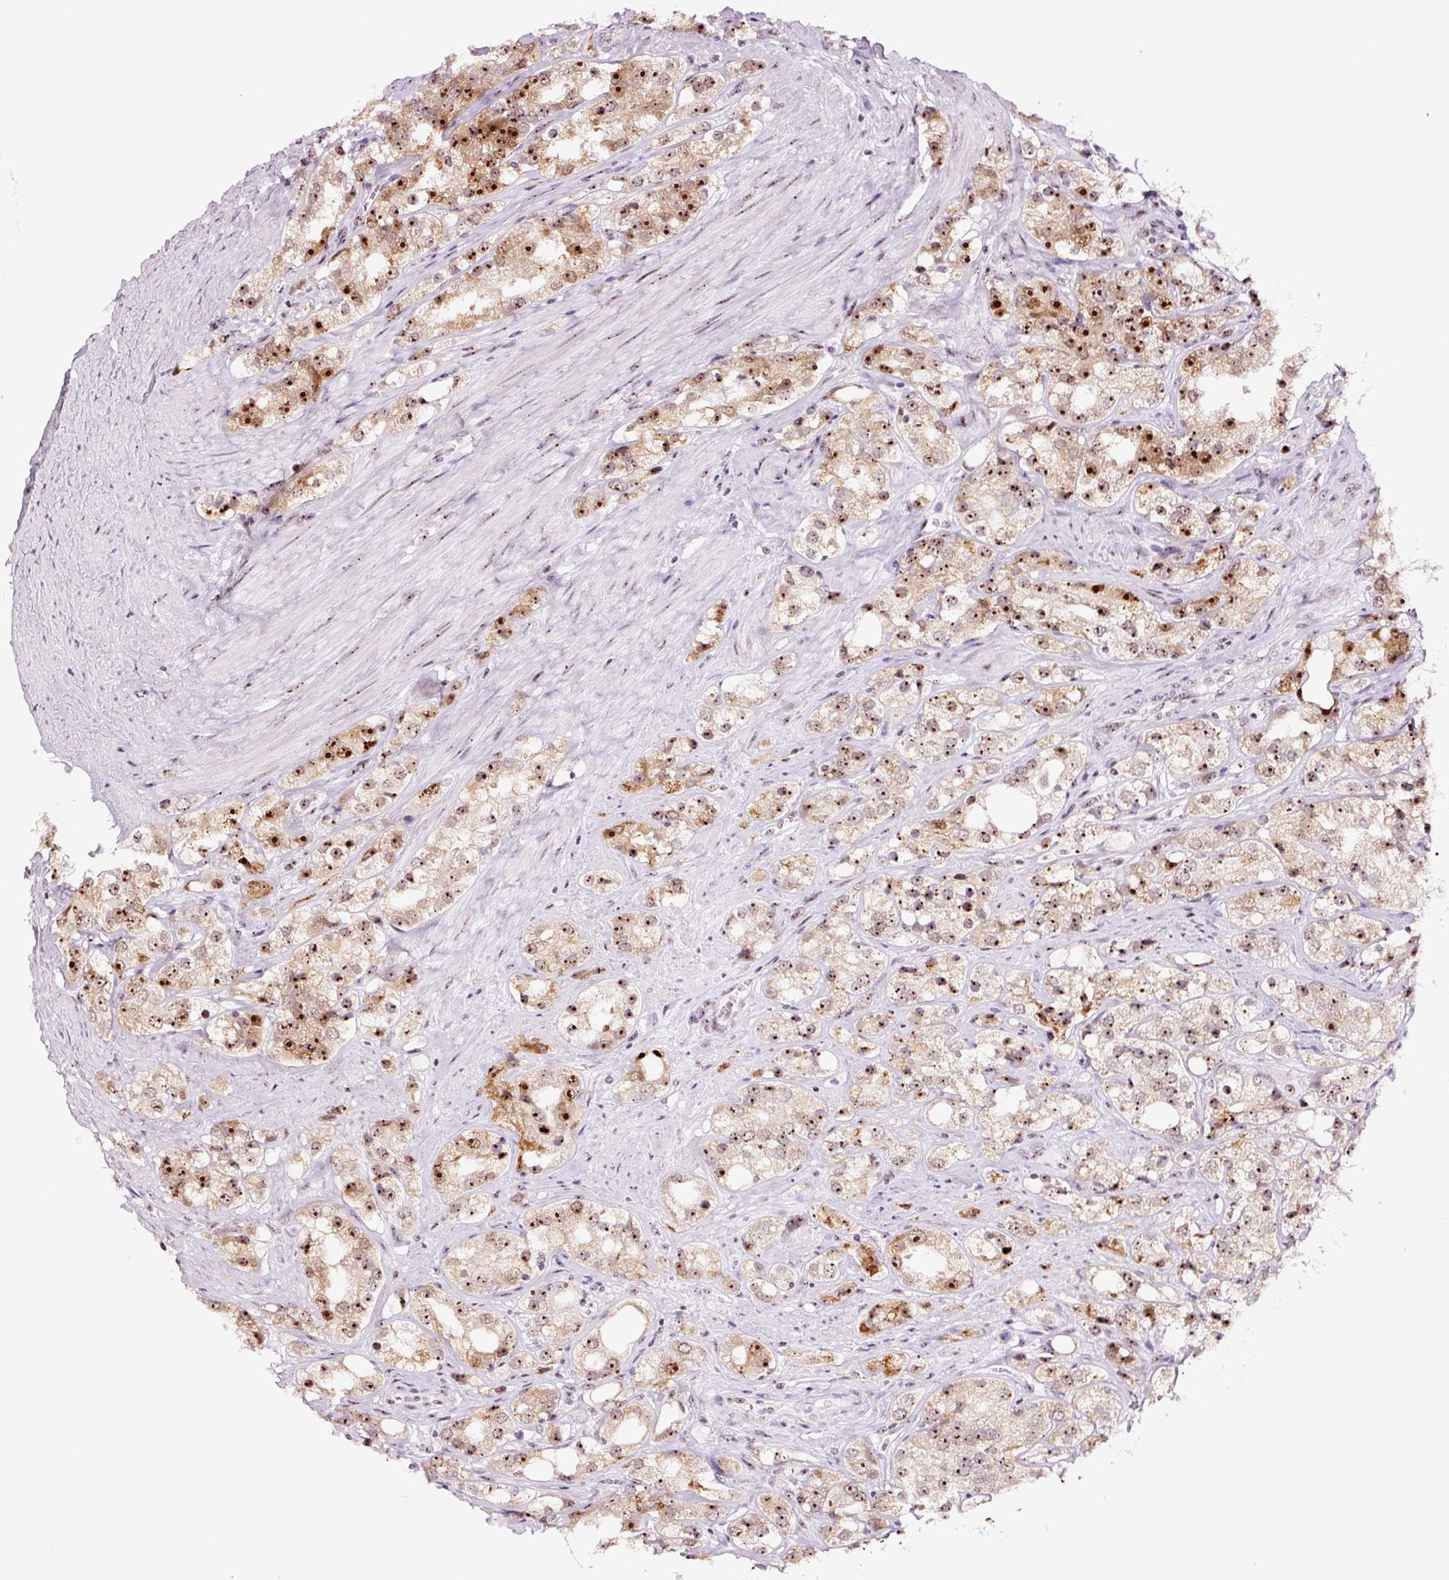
{"staining": {"intensity": "moderate", "quantity": ">75%", "location": "cytoplasmic/membranous,nuclear"}, "tissue": "prostate cancer", "cell_type": "Tumor cells", "image_type": "cancer", "snomed": [{"axis": "morphology", "description": "Adenocarcinoma, NOS"}, {"axis": "topography", "description": "Prostate"}], "caption": "IHC (DAB) staining of human prostate adenocarcinoma shows moderate cytoplasmic/membranous and nuclear protein positivity in about >75% of tumor cells.", "gene": "GNL3", "patient": {"sex": "male", "age": 79}}